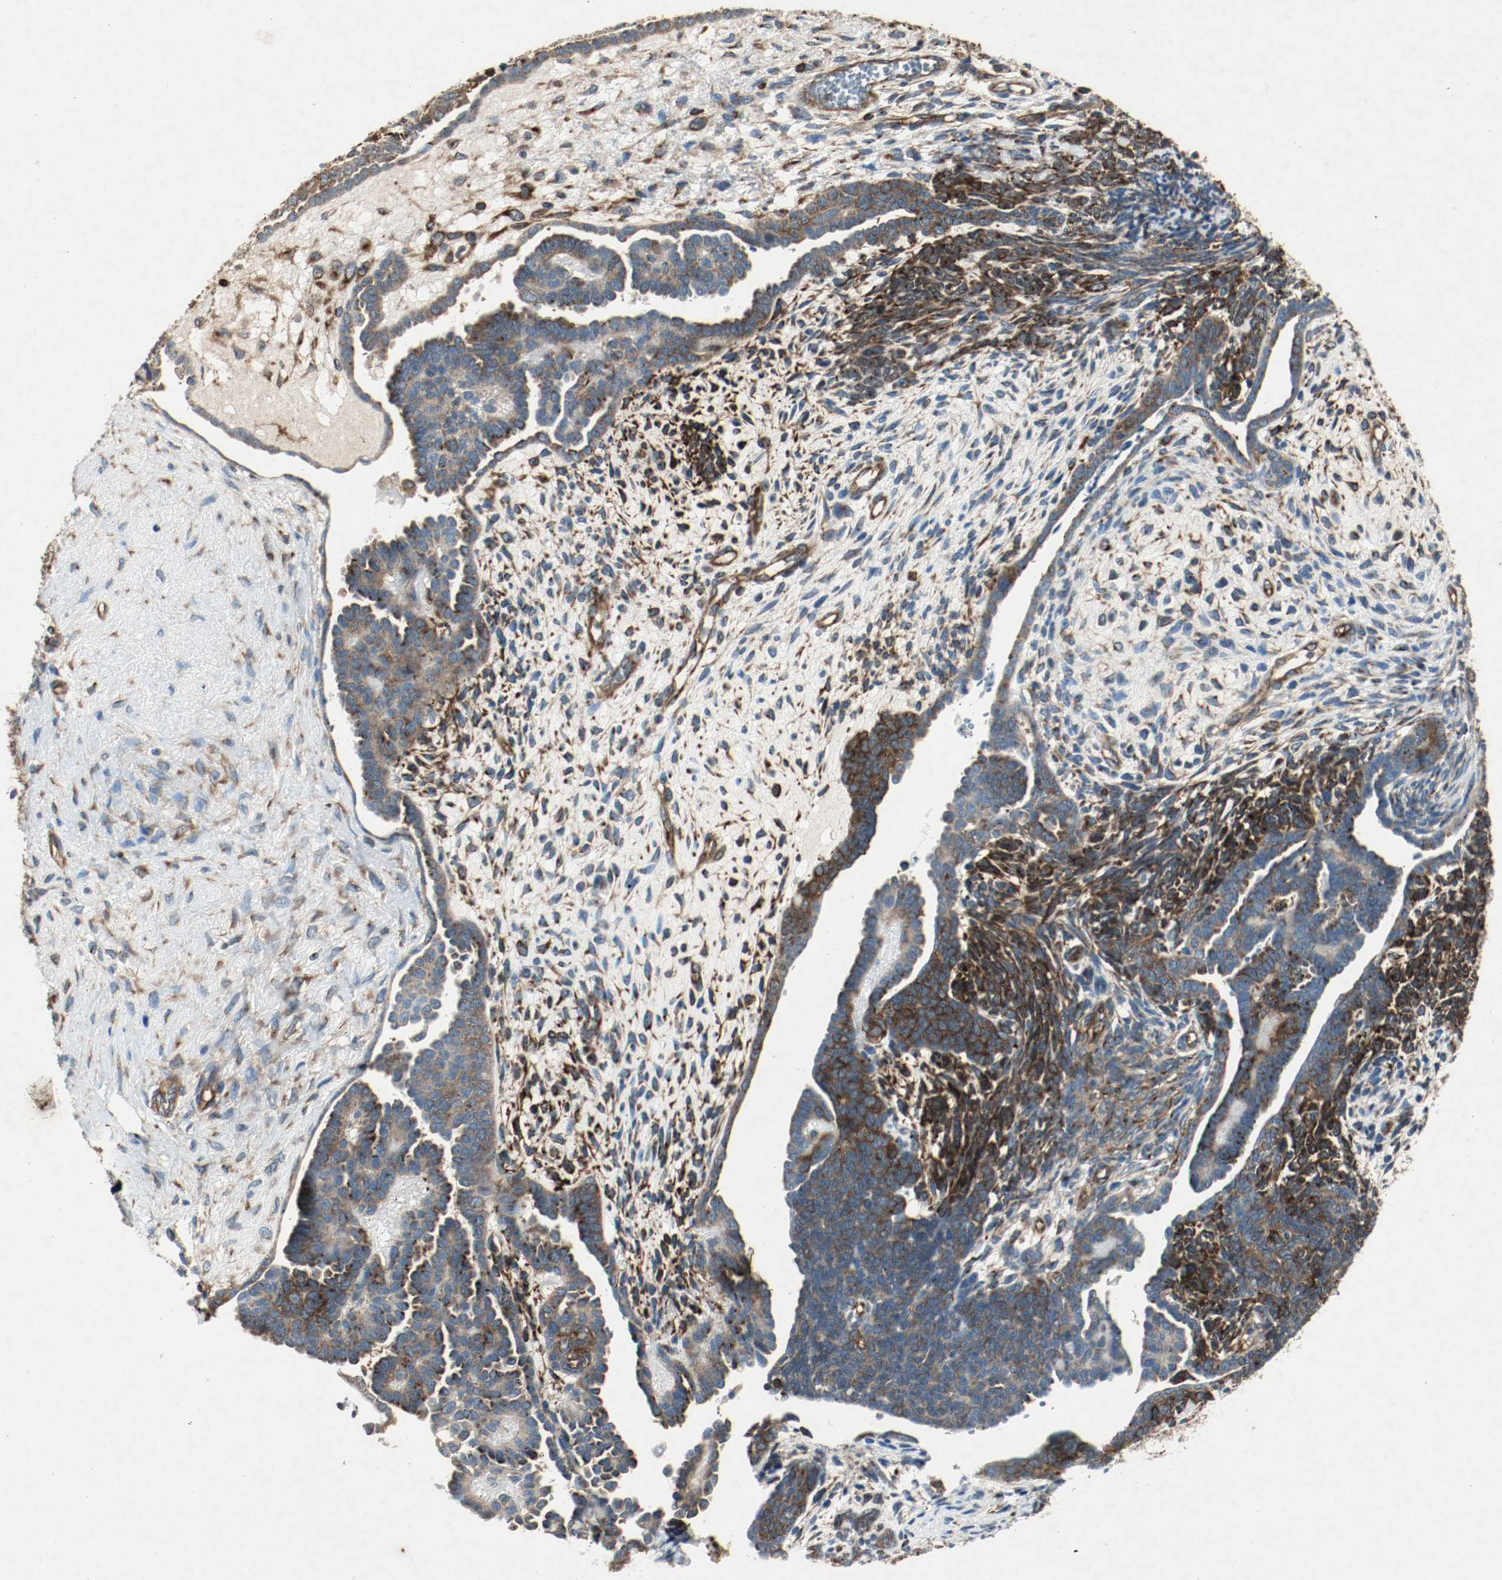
{"staining": {"intensity": "strong", "quantity": ">75%", "location": "cytoplasmic/membranous"}, "tissue": "endometrial cancer", "cell_type": "Tumor cells", "image_type": "cancer", "snomed": [{"axis": "morphology", "description": "Neoplasm, malignant, NOS"}, {"axis": "topography", "description": "Endometrium"}], "caption": "Protein staining of endometrial neoplasm (malignant) tissue exhibits strong cytoplasmic/membranous staining in approximately >75% of tumor cells.", "gene": "PLCG1", "patient": {"sex": "female", "age": 74}}